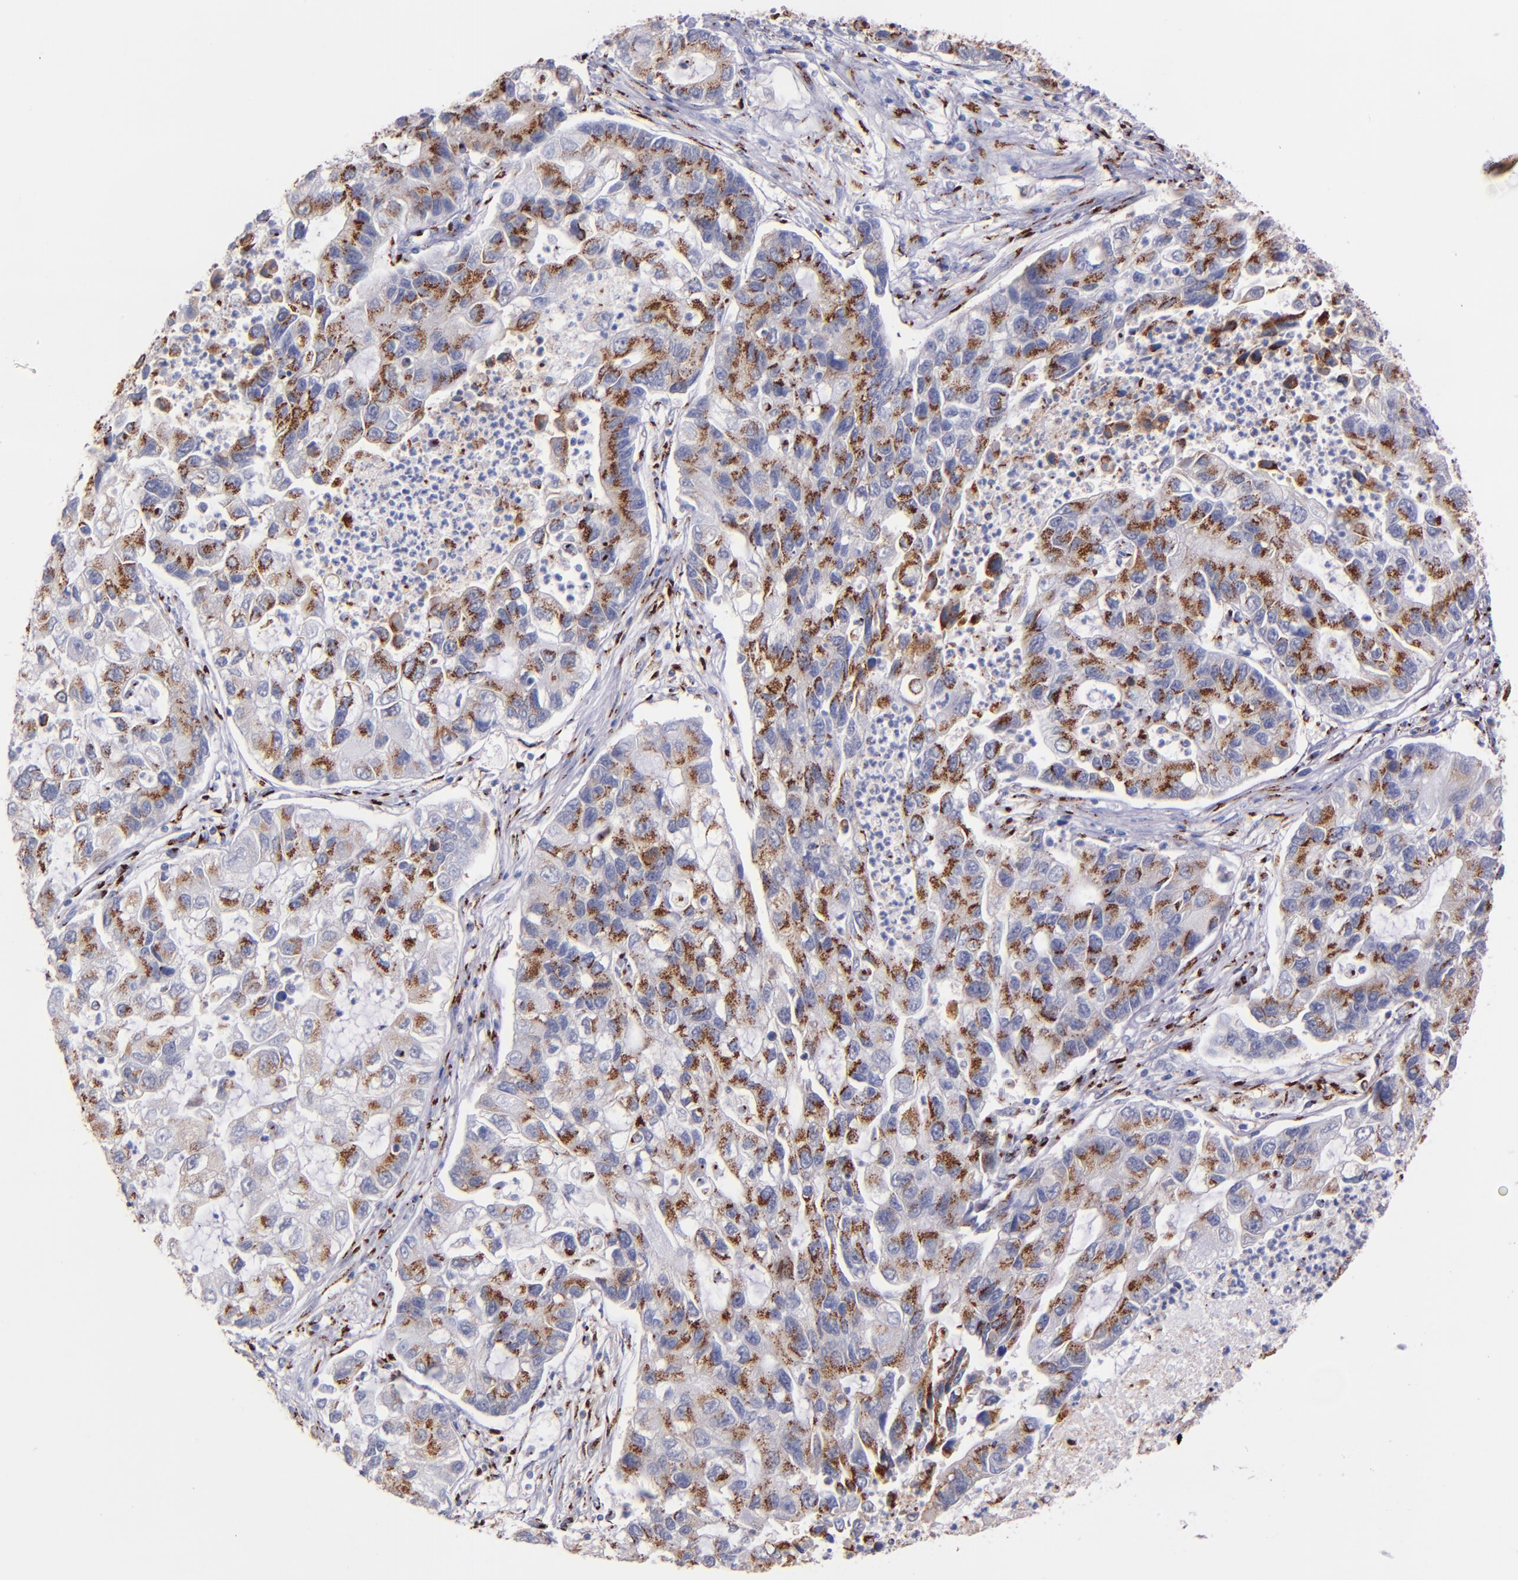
{"staining": {"intensity": "moderate", "quantity": ">75%", "location": "cytoplasmic/membranous"}, "tissue": "lung cancer", "cell_type": "Tumor cells", "image_type": "cancer", "snomed": [{"axis": "morphology", "description": "Adenocarcinoma, NOS"}, {"axis": "topography", "description": "Lung"}], "caption": "IHC staining of lung adenocarcinoma, which reveals medium levels of moderate cytoplasmic/membranous positivity in approximately >75% of tumor cells indicating moderate cytoplasmic/membranous protein staining. The staining was performed using DAB (3,3'-diaminobenzidine) (brown) for protein detection and nuclei were counterstained in hematoxylin (blue).", "gene": "GOLIM4", "patient": {"sex": "female", "age": 51}}